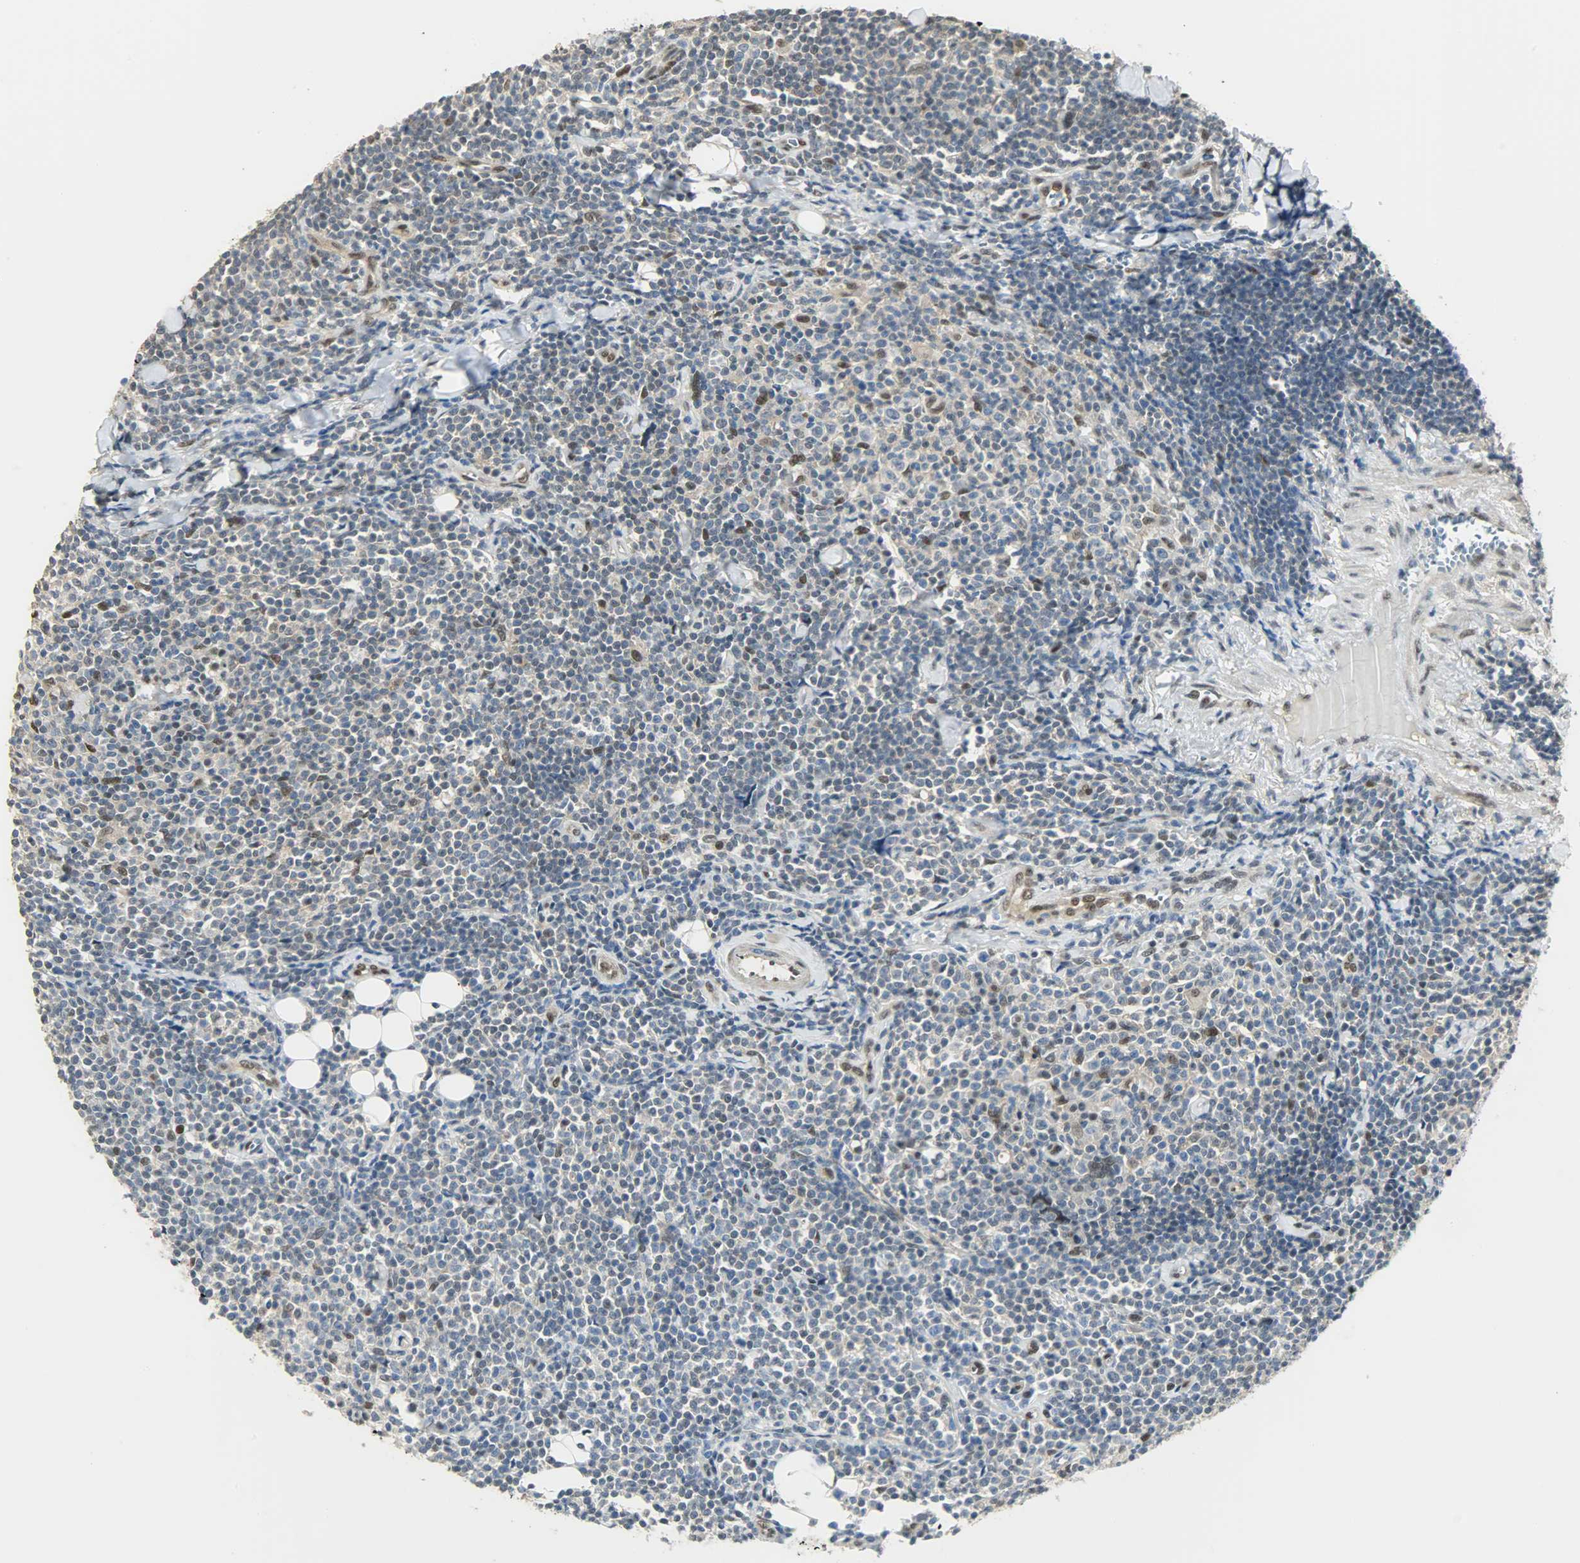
{"staining": {"intensity": "weak", "quantity": "<25%", "location": "nuclear"}, "tissue": "lymphoma", "cell_type": "Tumor cells", "image_type": "cancer", "snomed": [{"axis": "morphology", "description": "Malignant lymphoma, non-Hodgkin's type, Low grade"}, {"axis": "topography", "description": "Soft tissue"}], "caption": "Protein analysis of lymphoma reveals no significant staining in tumor cells.", "gene": "NPEPL1", "patient": {"sex": "male", "age": 92}}